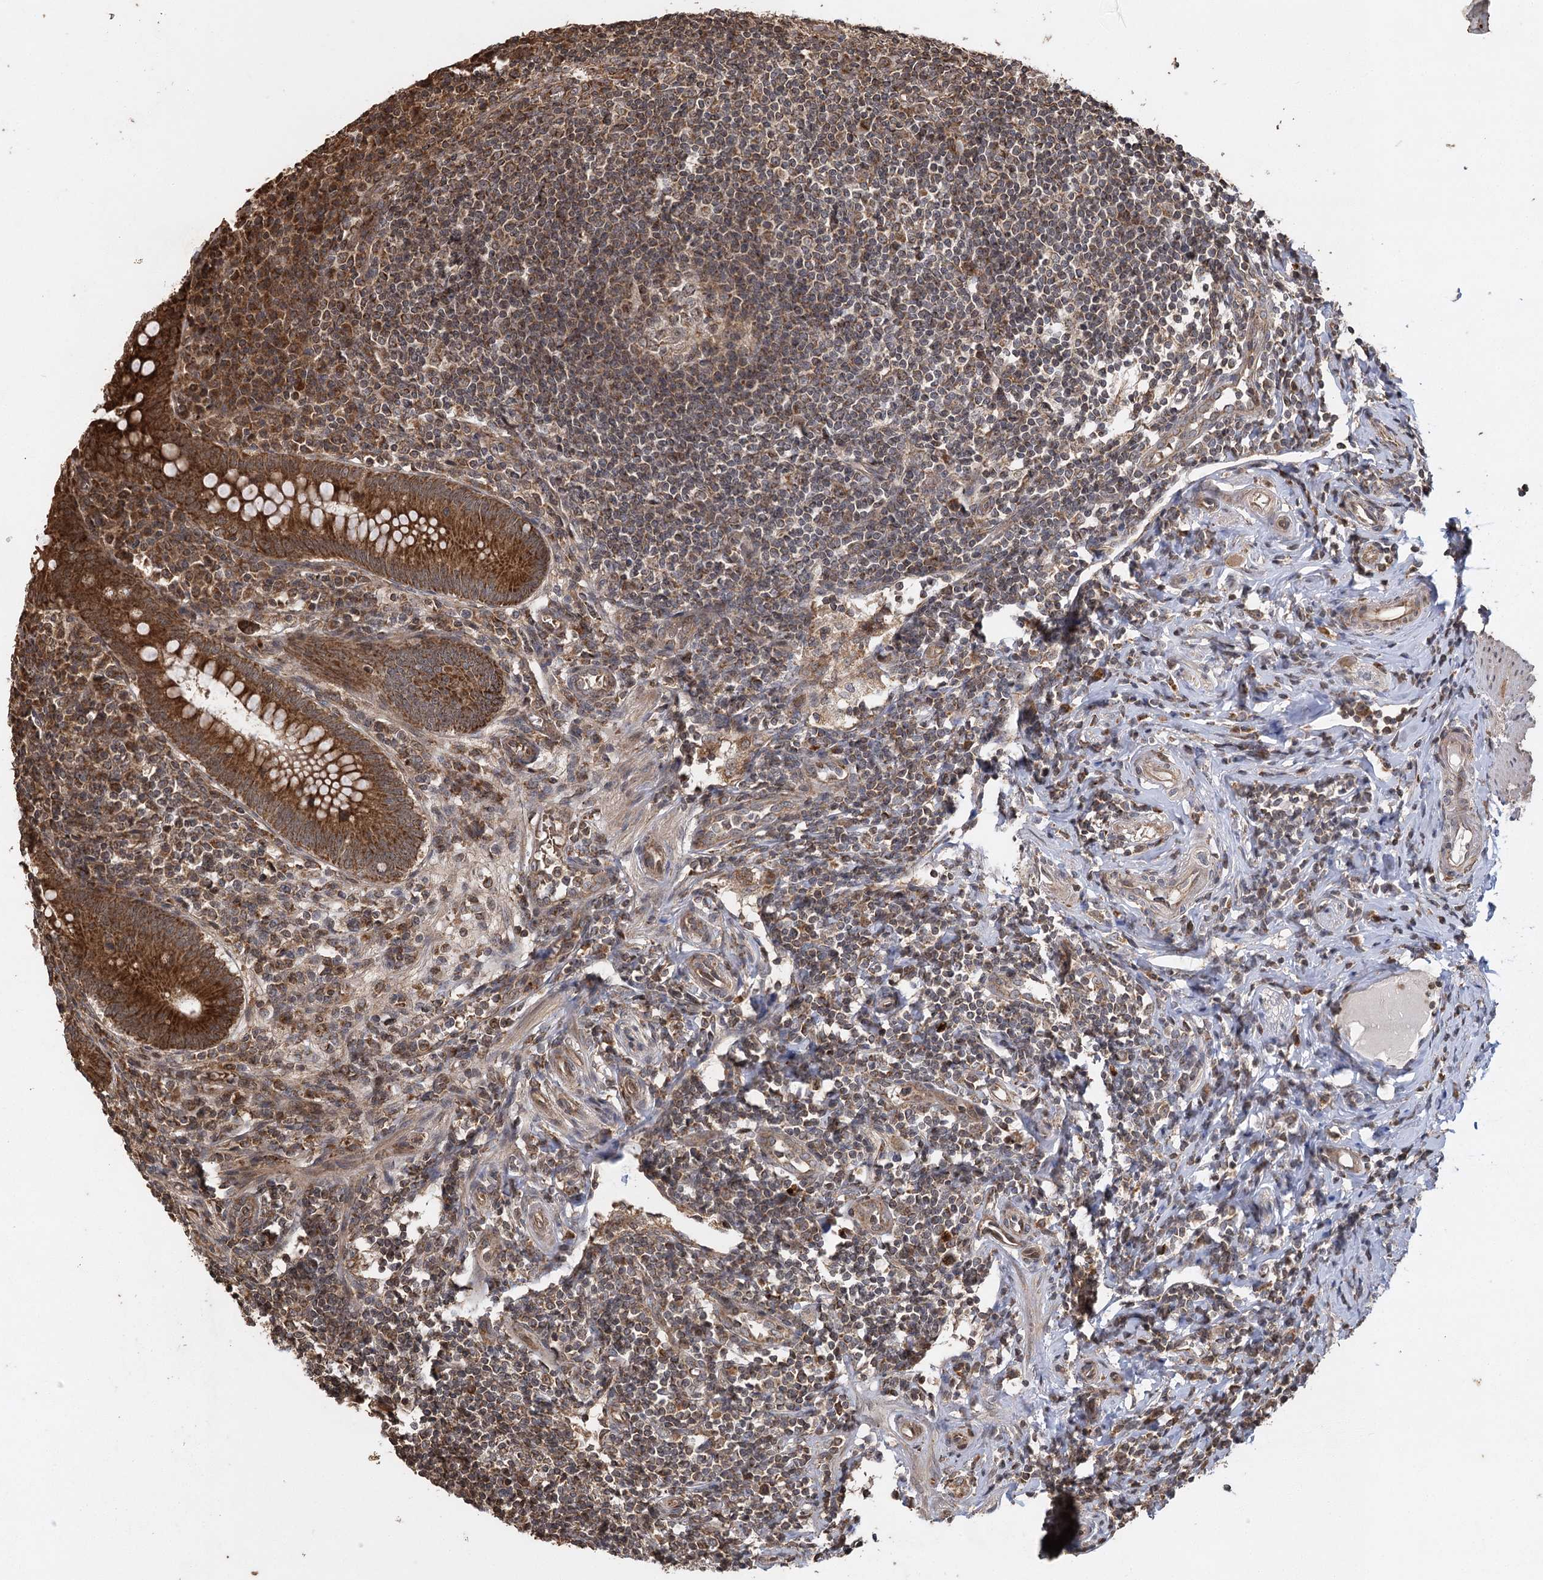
{"staining": {"intensity": "strong", "quantity": ">75%", "location": "cytoplasmic/membranous"}, "tissue": "appendix", "cell_type": "Glandular cells", "image_type": "normal", "snomed": [{"axis": "morphology", "description": "Normal tissue, NOS"}, {"axis": "topography", "description": "Appendix"}], "caption": "Immunohistochemistry of benign human appendix shows high levels of strong cytoplasmic/membranous expression in approximately >75% of glandular cells. (Stains: DAB in brown, nuclei in blue, Microscopy: brightfield microscopy at high magnification).", "gene": "IL11RA", "patient": {"sex": "female", "age": 33}}